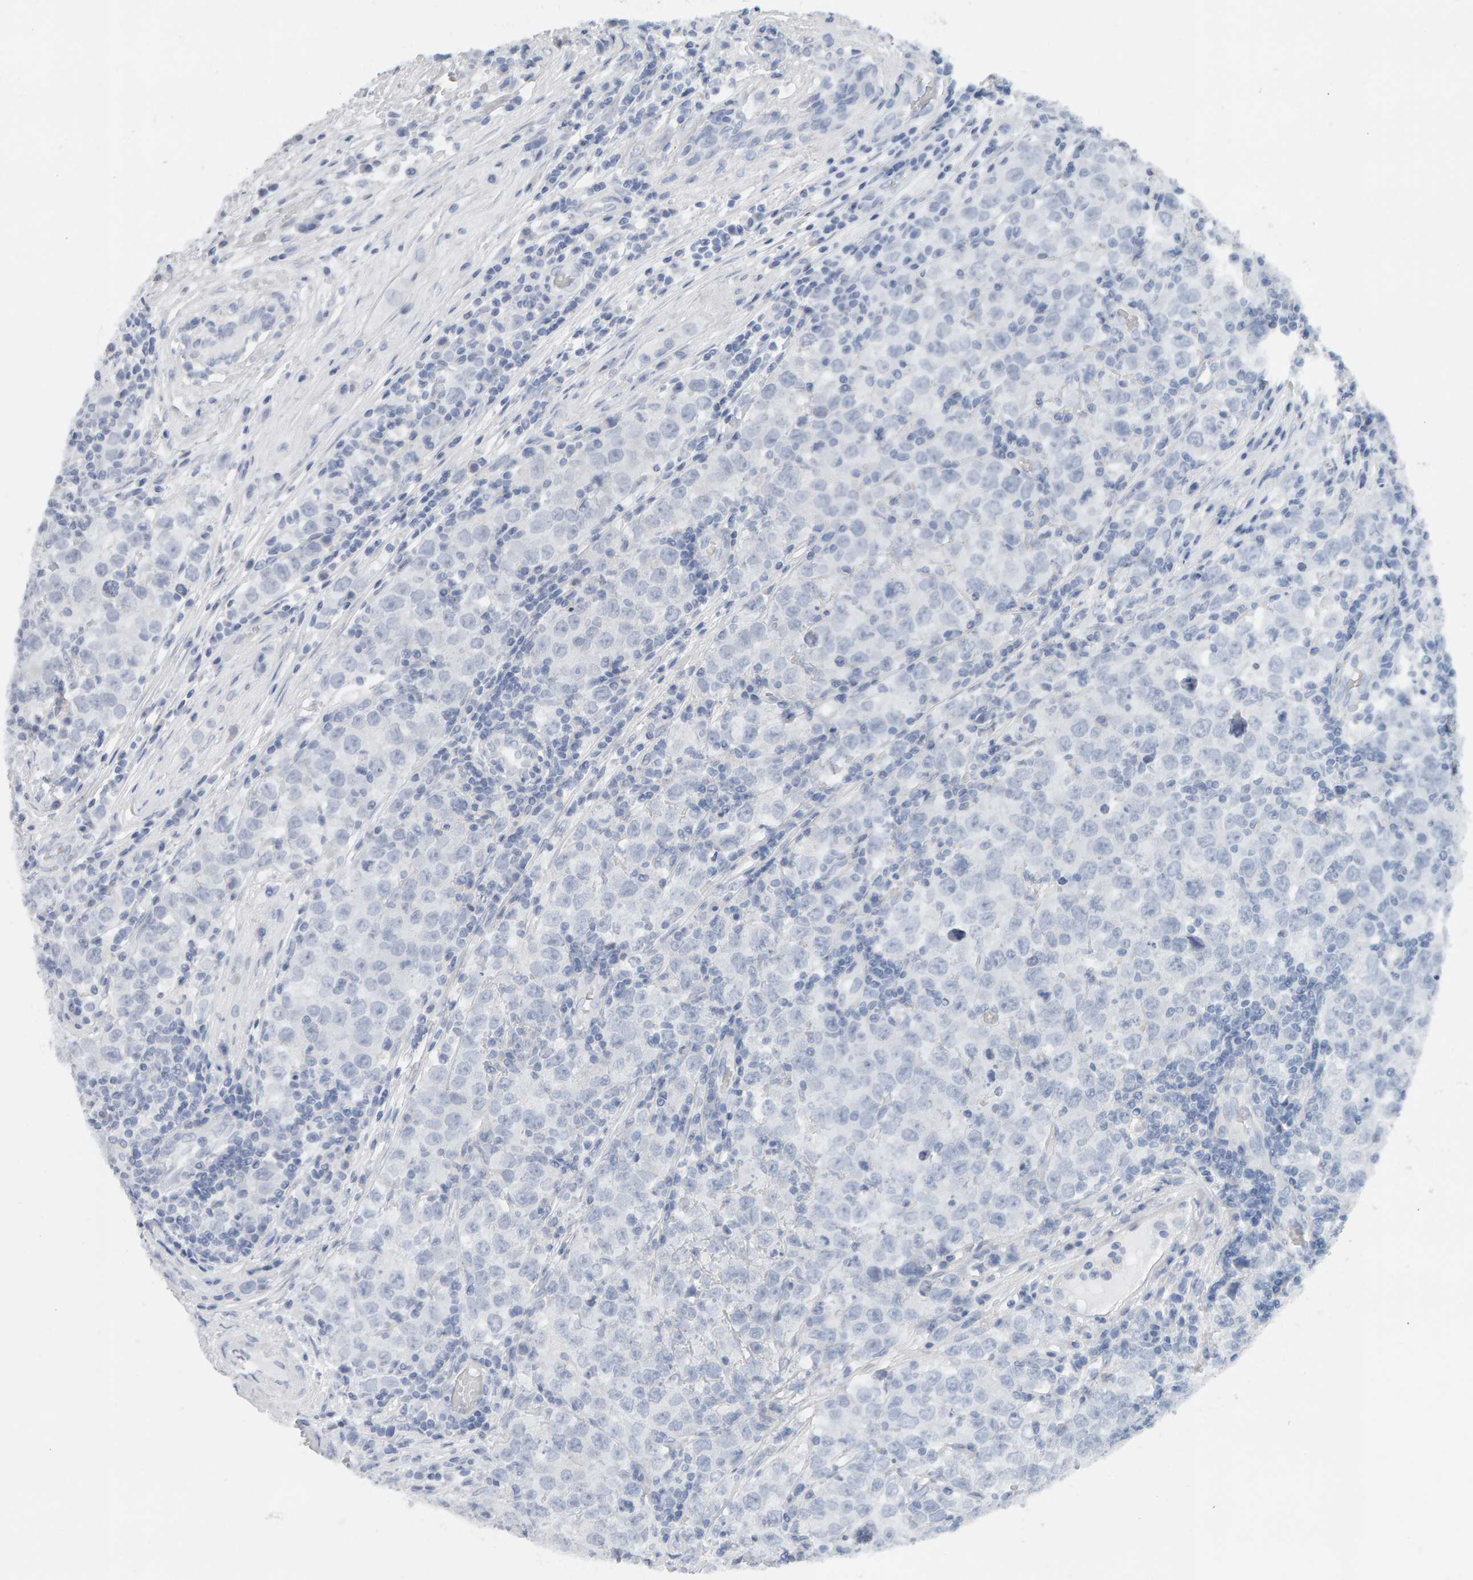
{"staining": {"intensity": "negative", "quantity": "none", "location": "none"}, "tissue": "testis cancer", "cell_type": "Tumor cells", "image_type": "cancer", "snomed": [{"axis": "morphology", "description": "Seminoma, NOS"}, {"axis": "morphology", "description": "Carcinoma, Embryonal, NOS"}, {"axis": "topography", "description": "Testis"}], "caption": "Immunohistochemistry of human testis cancer (embryonal carcinoma) demonstrates no staining in tumor cells.", "gene": "ADHFE1", "patient": {"sex": "male", "age": 28}}